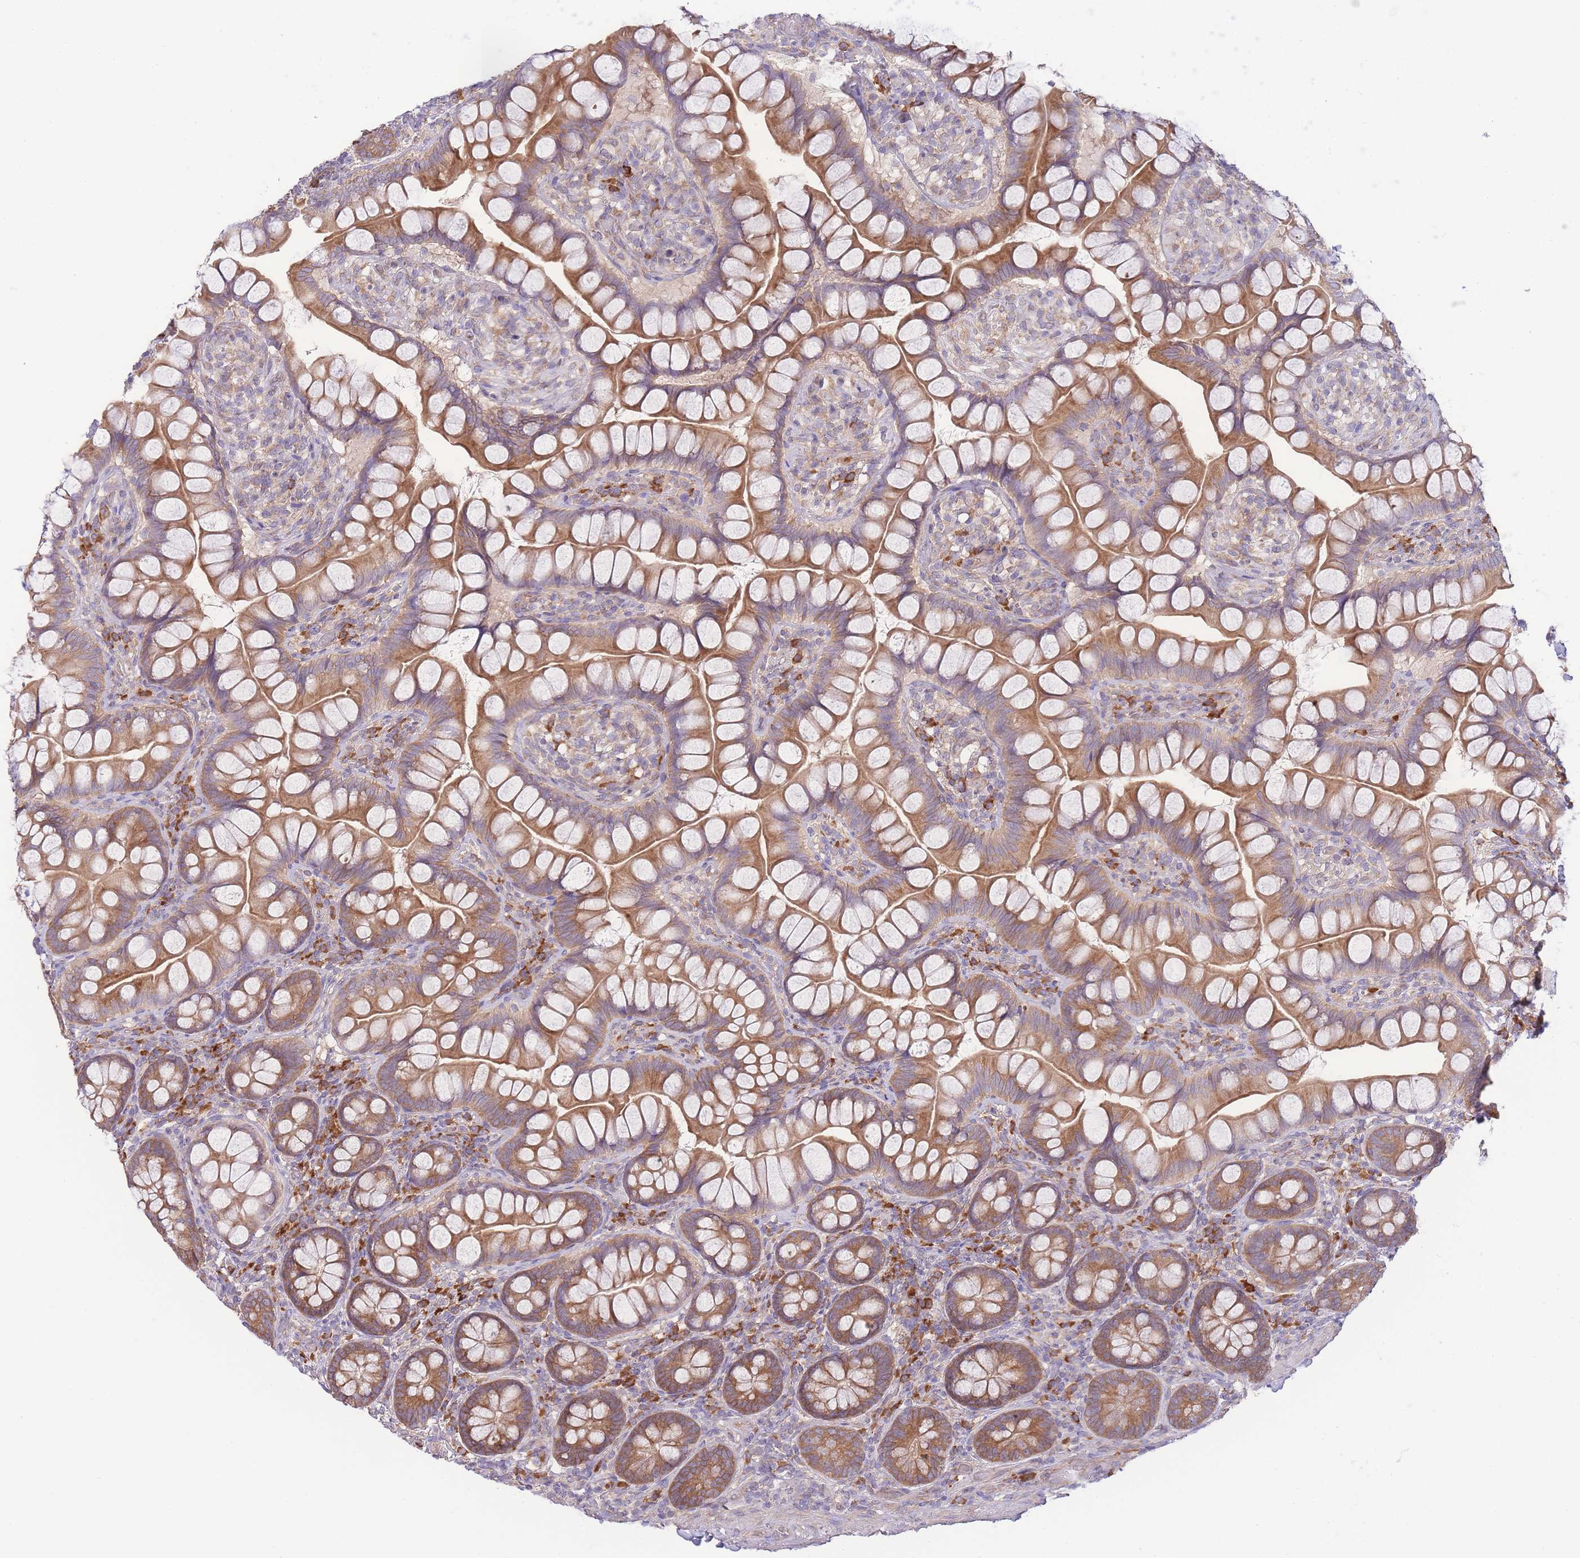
{"staining": {"intensity": "moderate", "quantity": ">75%", "location": "cytoplasmic/membranous"}, "tissue": "small intestine", "cell_type": "Glandular cells", "image_type": "normal", "snomed": [{"axis": "morphology", "description": "Normal tissue, NOS"}, {"axis": "topography", "description": "Small intestine"}], "caption": "Immunohistochemical staining of normal small intestine exhibits medium levels of moderate cytoplasmic/membranous positivity in approximately >75% of glandular cells. (DAB IHC with brightfield microscopy, high magnification).", "gene": "BEX1", "patient": {"sex": "male", "age": 70}}